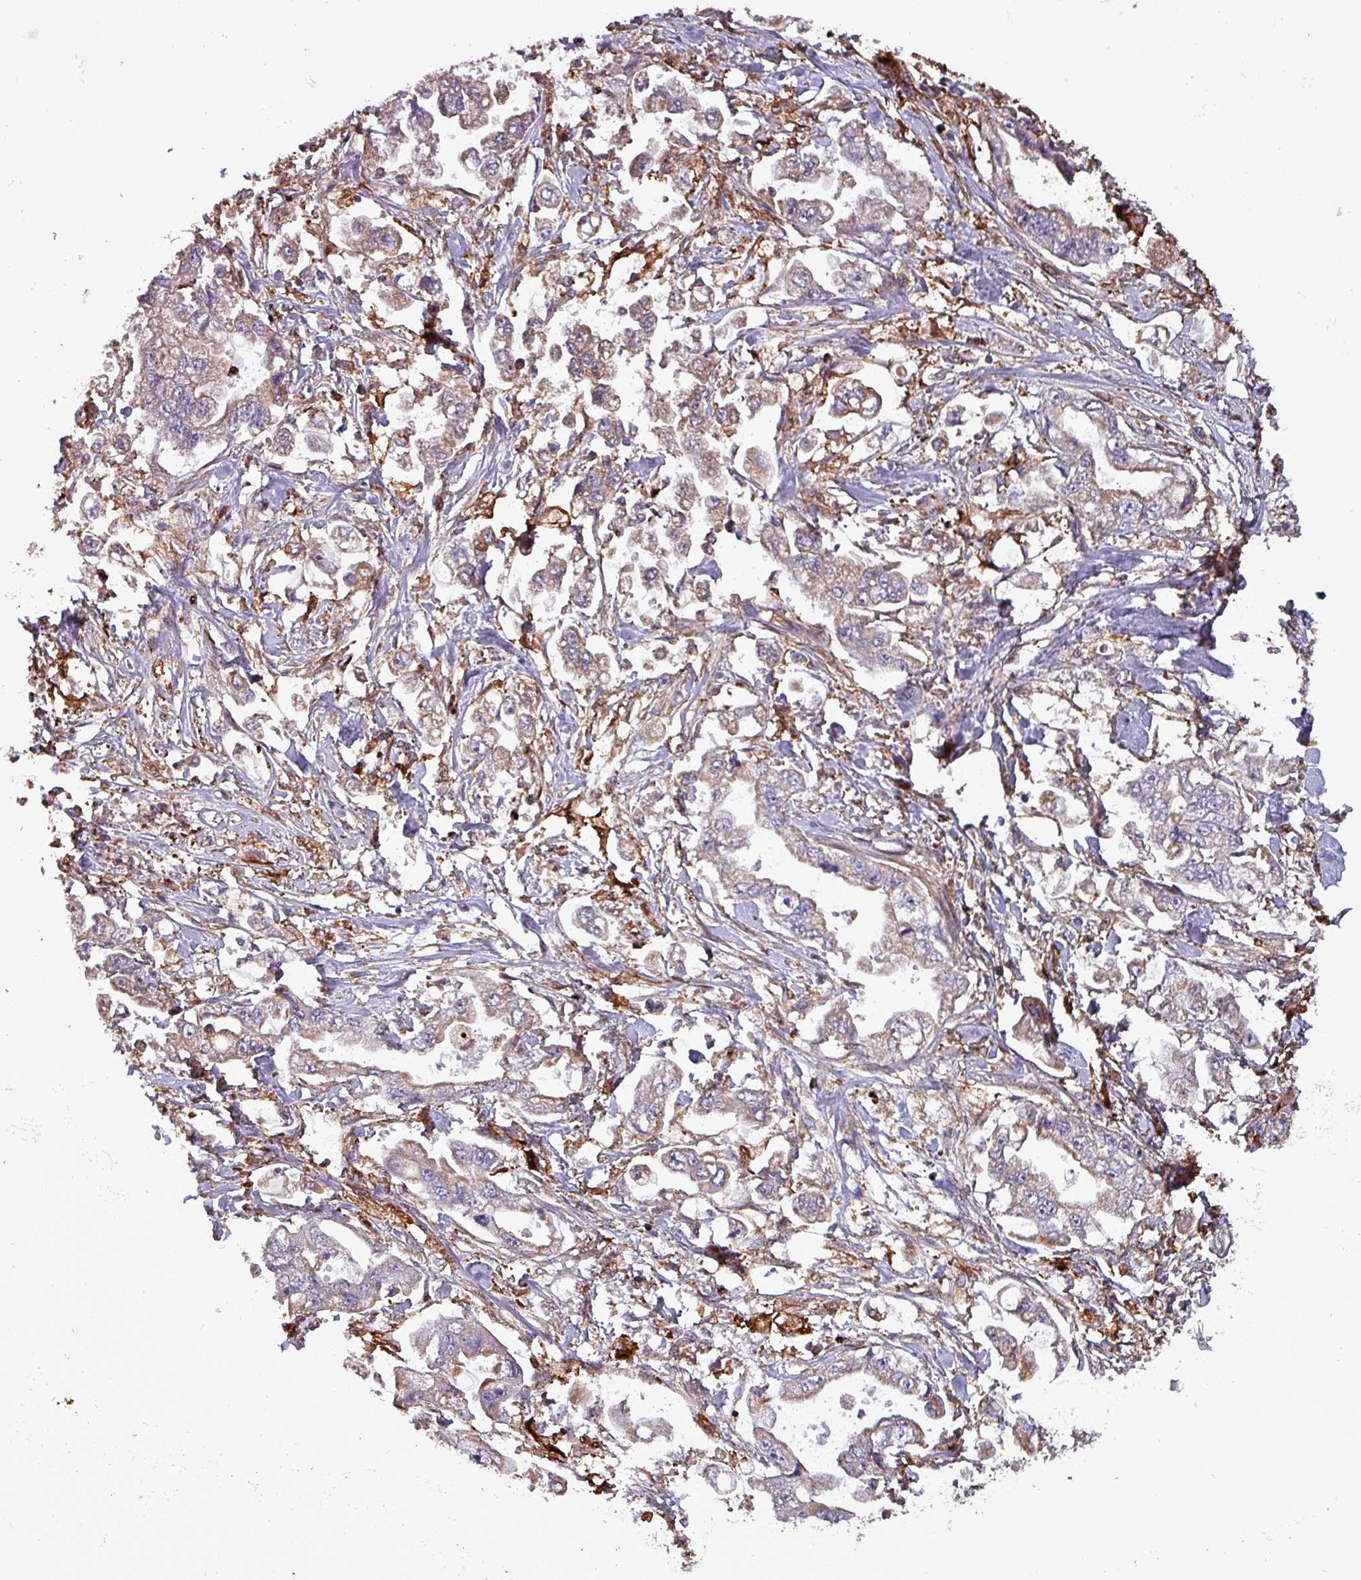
{"staining": {"intensity": "weak", "quantity": "<25%", "location": "cytoplasmic/membranous"}, "tissue": "stomach cancer", "cell_type": "Tumor cells", "image_type": "cancer", "snomed": [{"axis": "morphology", "description": "Adenocarcinoma, NOS"}, {"axis": "topography", "description": "Stomach"}], "caption": "Immunohistochemical staining of human adenocarcinoma (stomach) shows no significant positivity in tumor cells.", "gene": "SCIN", "patient": {"sex": "male", "age": 62}}